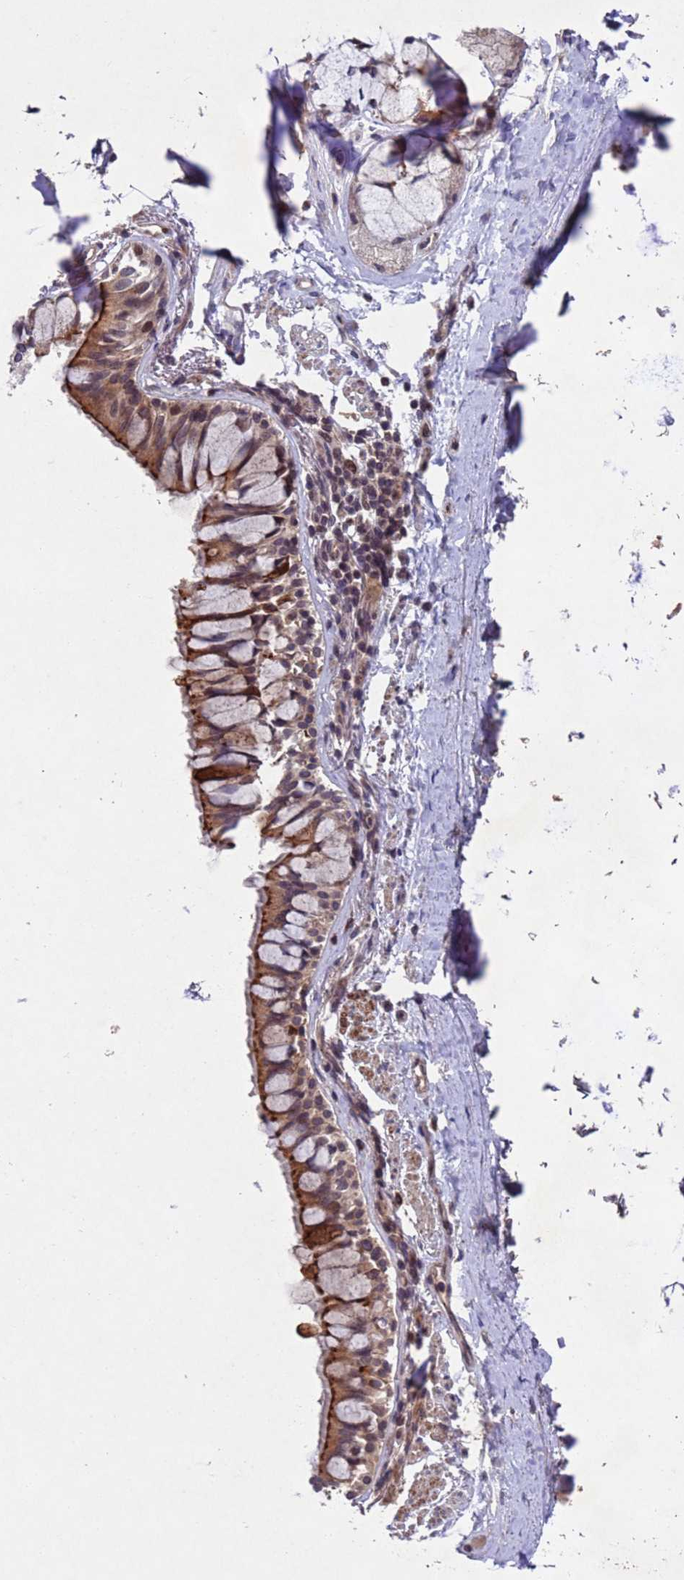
{"staining": {"intensity": "strong", "quantity": ">75%", "location": "cytoplasmic/membranous,nuclear"}, "tissue": "bronchus", "cell_type": "Respiratory epithelial cells", "image_type": "normal", "snomed": [{"axis": "morphology", "description": "Normal tissue, NOS"}, {"axis": "topography", "description": "Bronchus"}], "caption": "Immunohistochemistry of benign bronchus displays high levels of strong cytoplasmic/membranous,nuclear positivity in approximately >75% of respiratory epithelial cells.", "gene": "TBK1", "patient": {"sex": "male", "age": 70}}